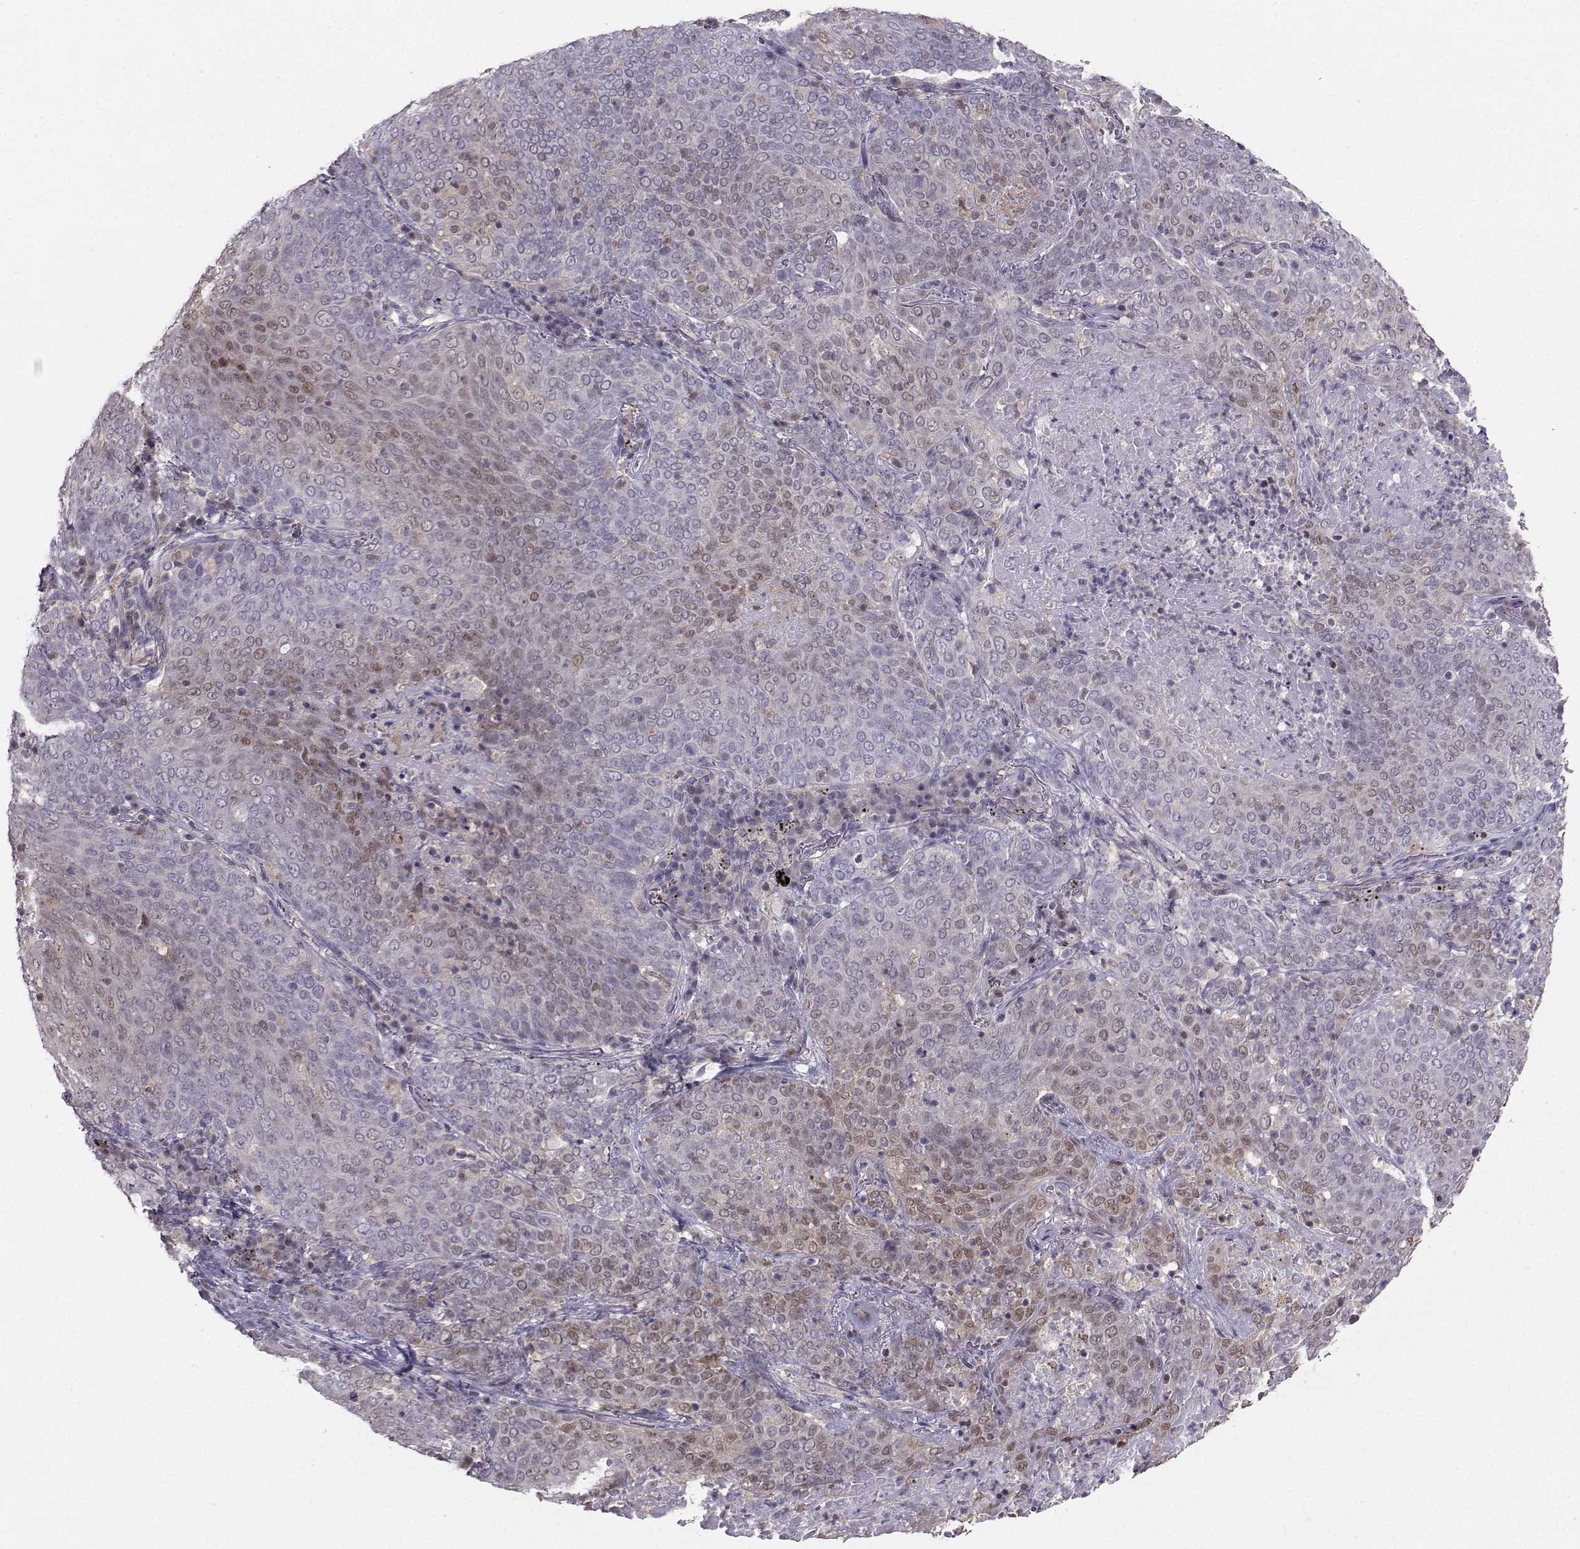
{"staining": {"intensity": "weak", "quantity": "<25%", "location": "cytoplasmic/membranous,nuclear"}, "tissue": "lung cancer", "cell_type": "Tumor cells", "image_type": "cancer", "snomed": [{"axis": "morphology", "description": "Squamous cell carcinoma, NOS"}, {"axis": "topography", "description": "Lung"}], "caption": "Immunohistochemistry photomicrograph of neoplastic tissue: human squamous cell carcinoma (lung) stained with DAB reveals no significant protein staining in tumor cells. The staining was performed using DAB (3,3'-diaminobenzidine) to visualize the protein expression in brown, while the nuclei were stained in blue with hematoxylin (Magnification: 20x).", "gene": "PGK1", "patient": {"sex": "male", "age": 82}}